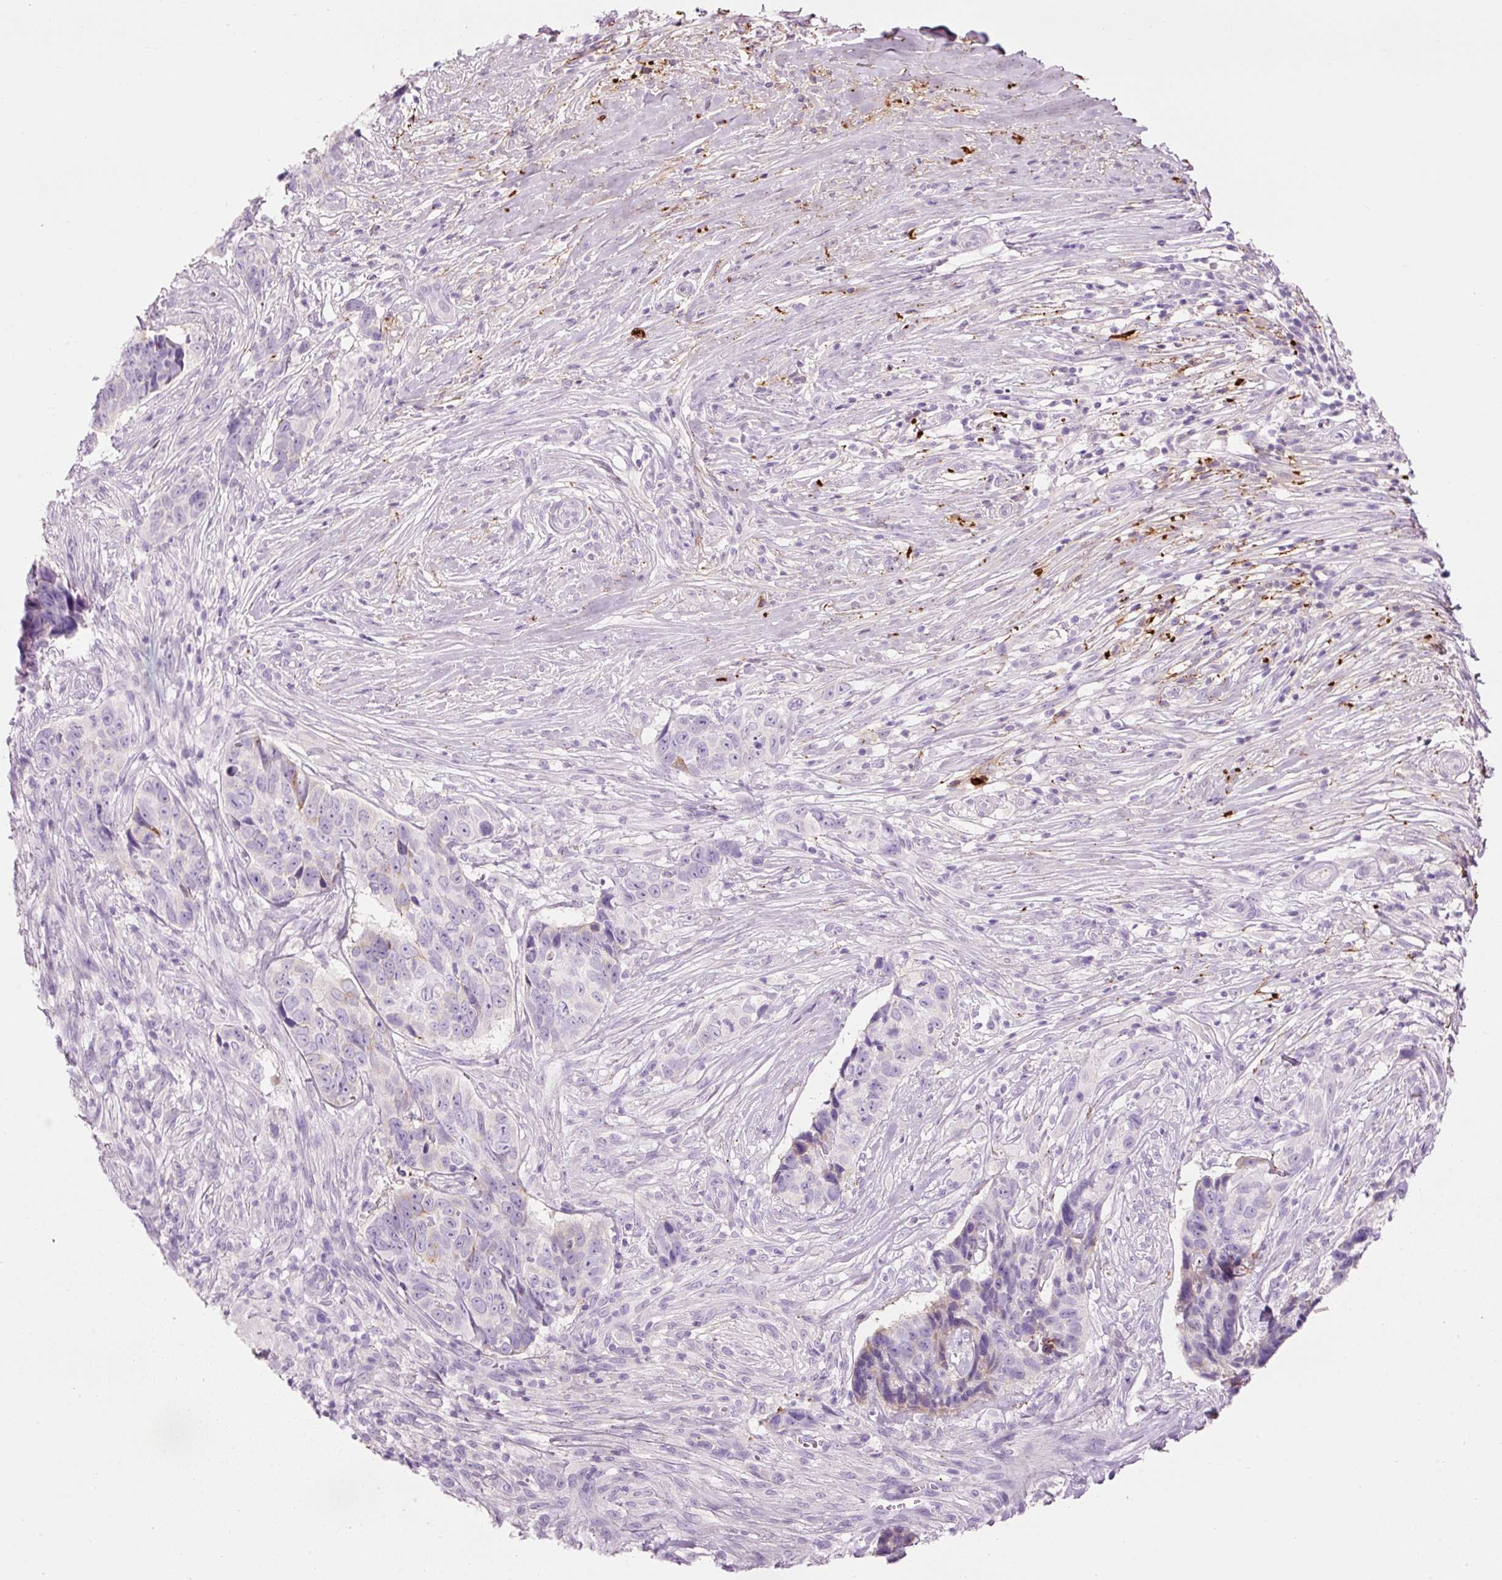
{"staining": {"intensity": "negative", "quantity": "none", "location": "none"}, "tissue": "skin cancer", "cell_type": "Tumor cells", "image_type": "cancer", "snomed": [{"axis": "morphology", "description": "Basal cell carcinoma"}, {"axis": "topography", "description": "Skin"}], "caption": "Immunohistochemistry histopathology image of skin cancer (basal cell carcinoma) stained for a protein (brown), which reveals no staining in tumor cells. (IHC, brightfield microscopy, high magnification).", "gene": "MFAP4", "patient": {"sex": "female", "age": 82}}